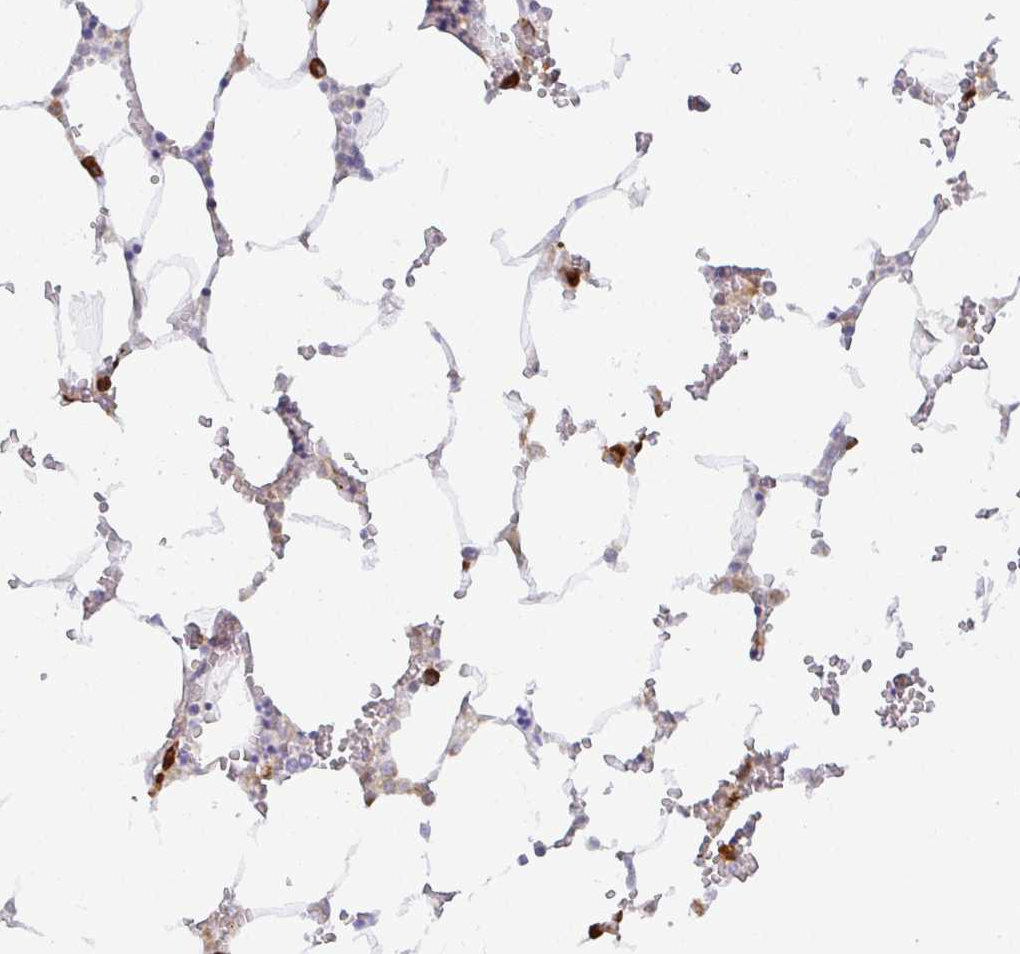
{"staining": {"intensity": "strong", "quantity": "<25%", "location": "cytoplasmic/membranous"}, "tissue": "bone marrow", "cell_type": "Hematopoietic cells", "image_type": "normal", "snomed": [{"axis": "morphology", "description": "Normal tissue, NOS"}, {"axis": "topography", "description": "Bone marrow"}], "caption": "An immunohistochemistry histopathology image of unremarkable tissue is shown. Protein staining in brown shows strong cytoplasmic/membranous positivity in bone marrow within hematopoietic cells. Using DAB (brown) and hematoxylin (blue) stains, captured at high magnification using brightfield microscopy.", "gene": "DERL2", "patient": {"sex": "male", "age": 64}}